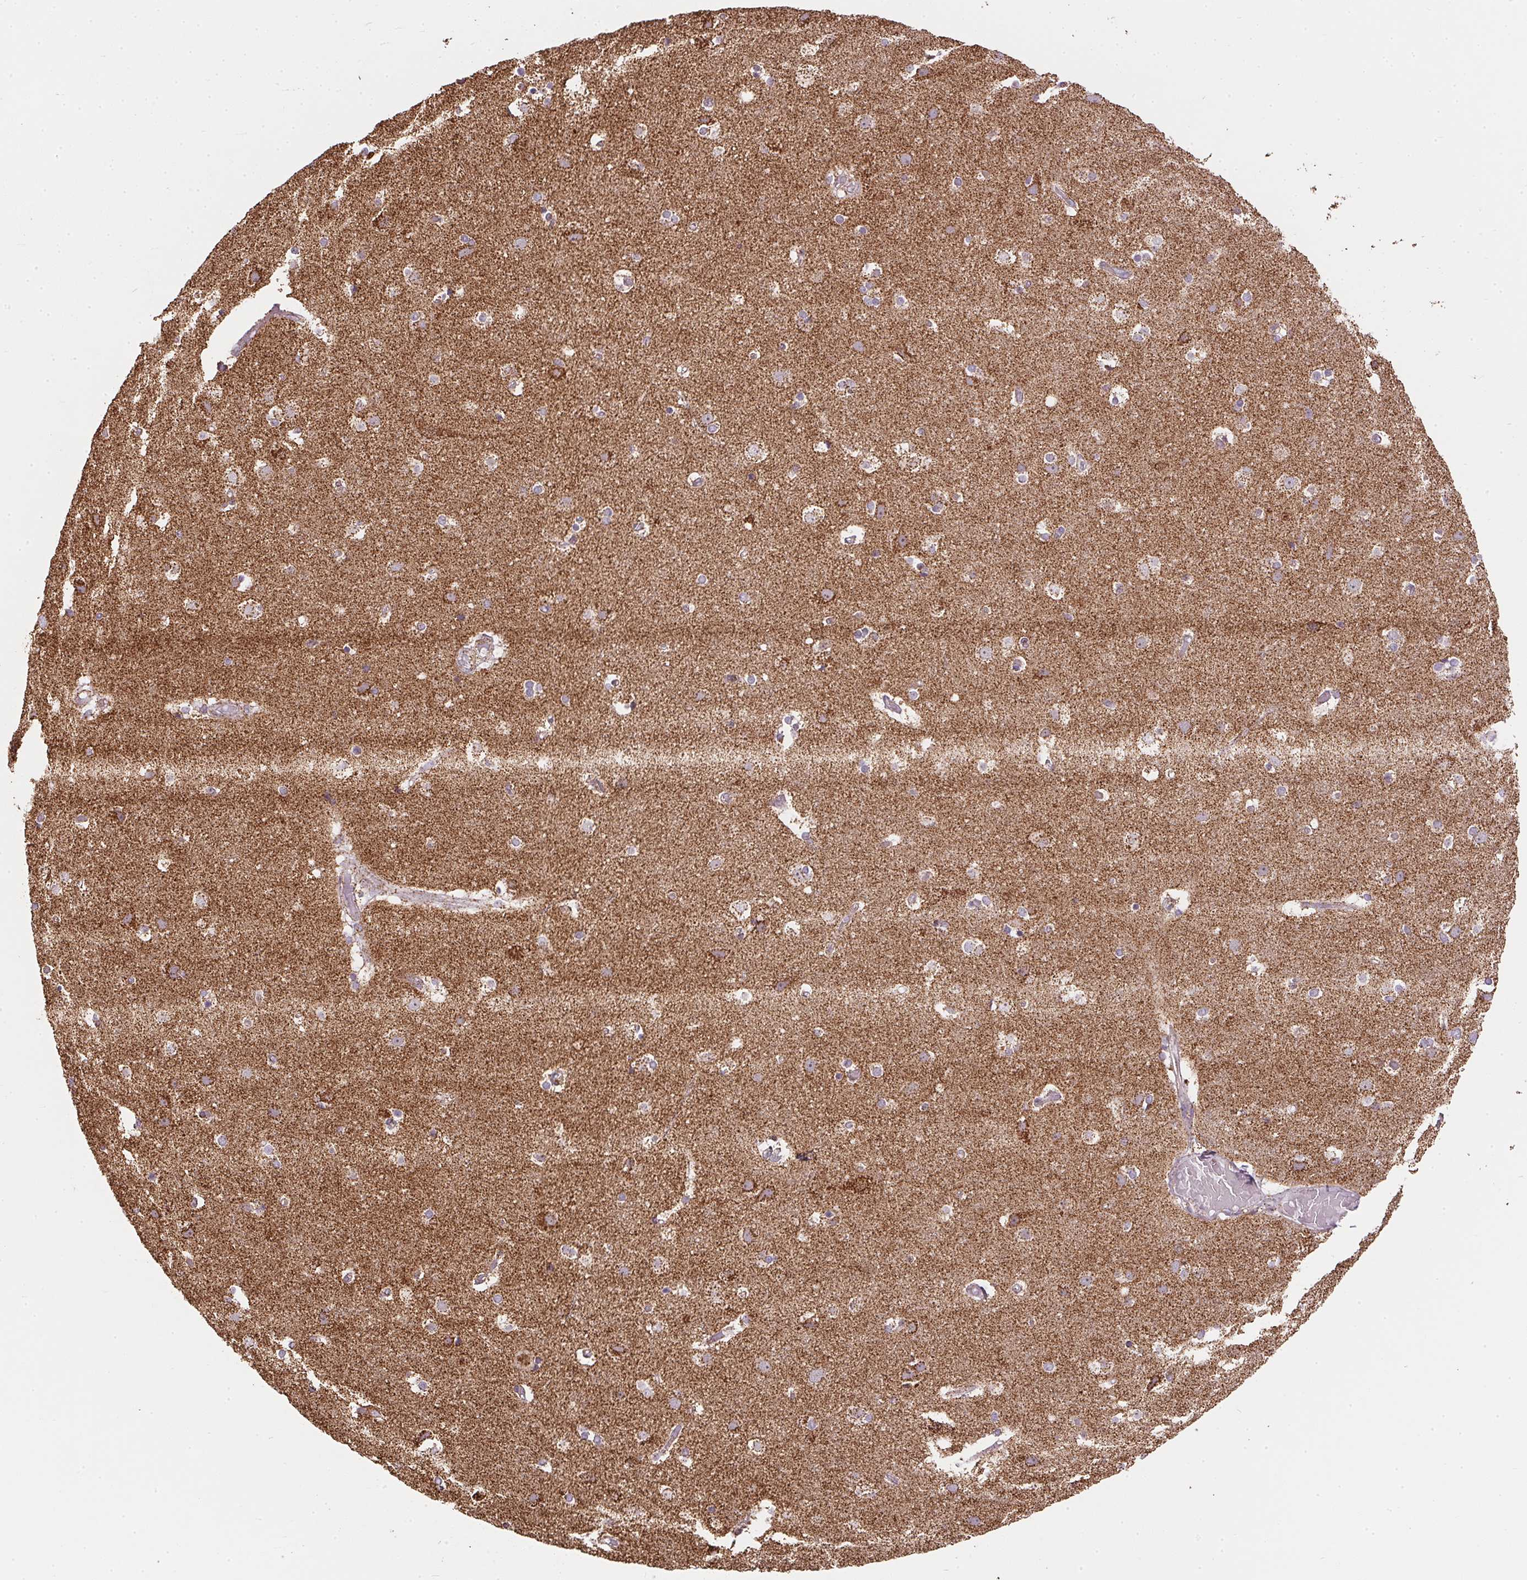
{"staining": {"intensity": "weak", "quantity": ">75%", "location": "cytoplasmic/membranous"}, "tissue": "cerebral cortex", "cell_type": "Endothelial cells", "image_type": "normal", "snomed": [{"axis": "morphology", "description": "Normal tissue, NOS"}, {"axis": "topography", "description": "Cerebral cortex"}], "caption": "A high-resolution micrograph shows immunohistochemistry (IHC) staining of unremarkable cerebral cortex, which demonstrates weak cytoplasmic/membranous expression in approximately >75% of endothelial cells. The protein is stained brown, and the nuclei are stained in blue (DAB IHC with brightfield microscopy, high magnification).", "gene": "MAPK11", "patient": {"sex": "female", "age": 52}}